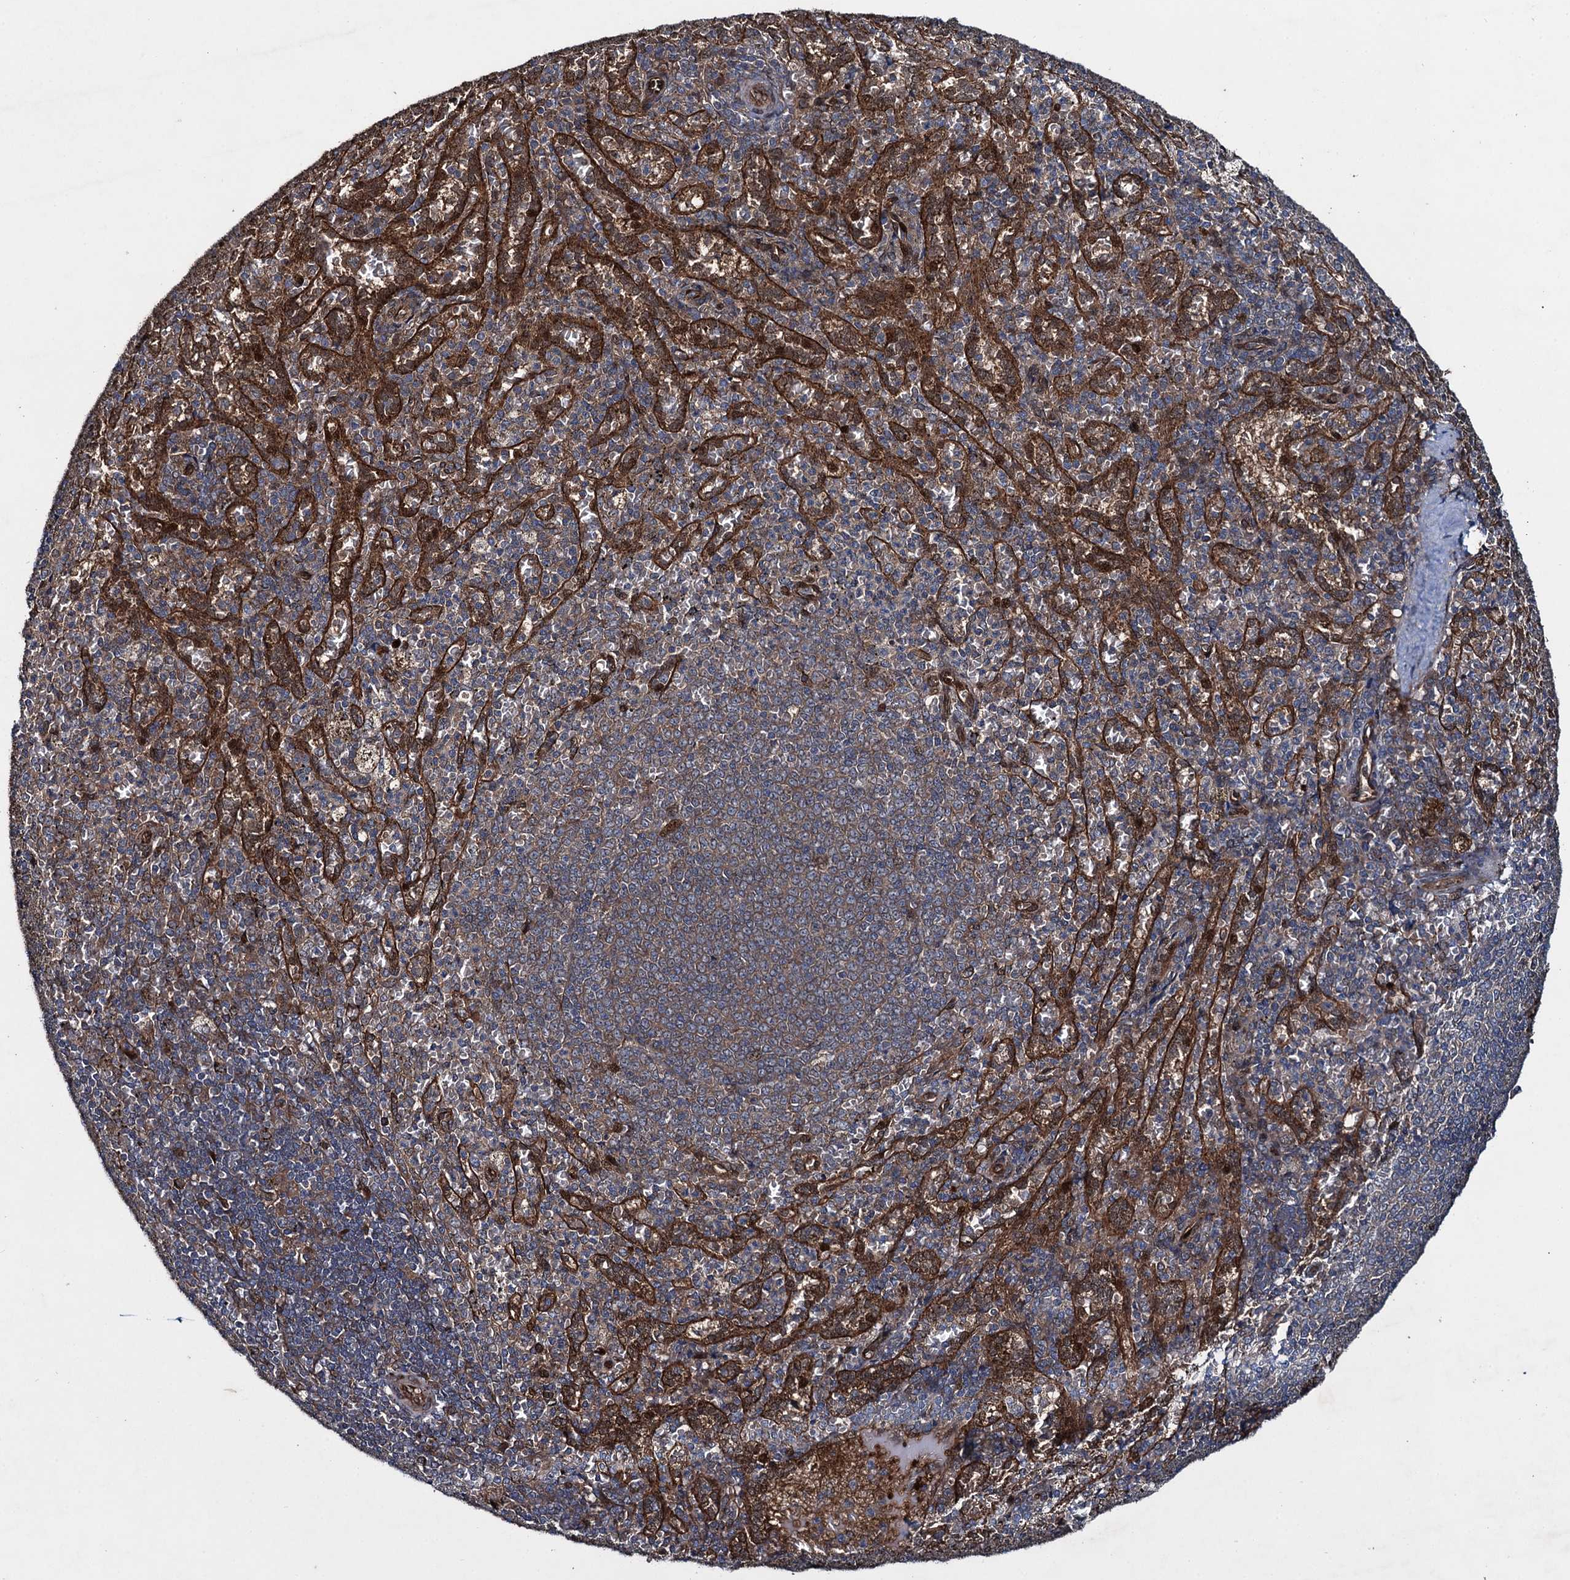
{"staining": {"intensity": "weak", "quantity": "<25%", "location": "cytoplasmic/membranous"}, "tissue": "spleen", "cell_type": "Cells in red pulp", "image_type": "normal", "snomed": [{"axis": "morphology", "description": "Normal tissue, NOS"}, {"axis": "topography", "description": "Spleen"}], "caption": "Cells in red pulp show no significant expression in unremarkable spleen. The staining was performed using DAB to visualize the protein expression in brown, while the nuclei were stained in blue with hematoxylin (Magnification: 20x).", "gene": "RHOBTB1", "patient": {"sex": "female", "age": 21}}